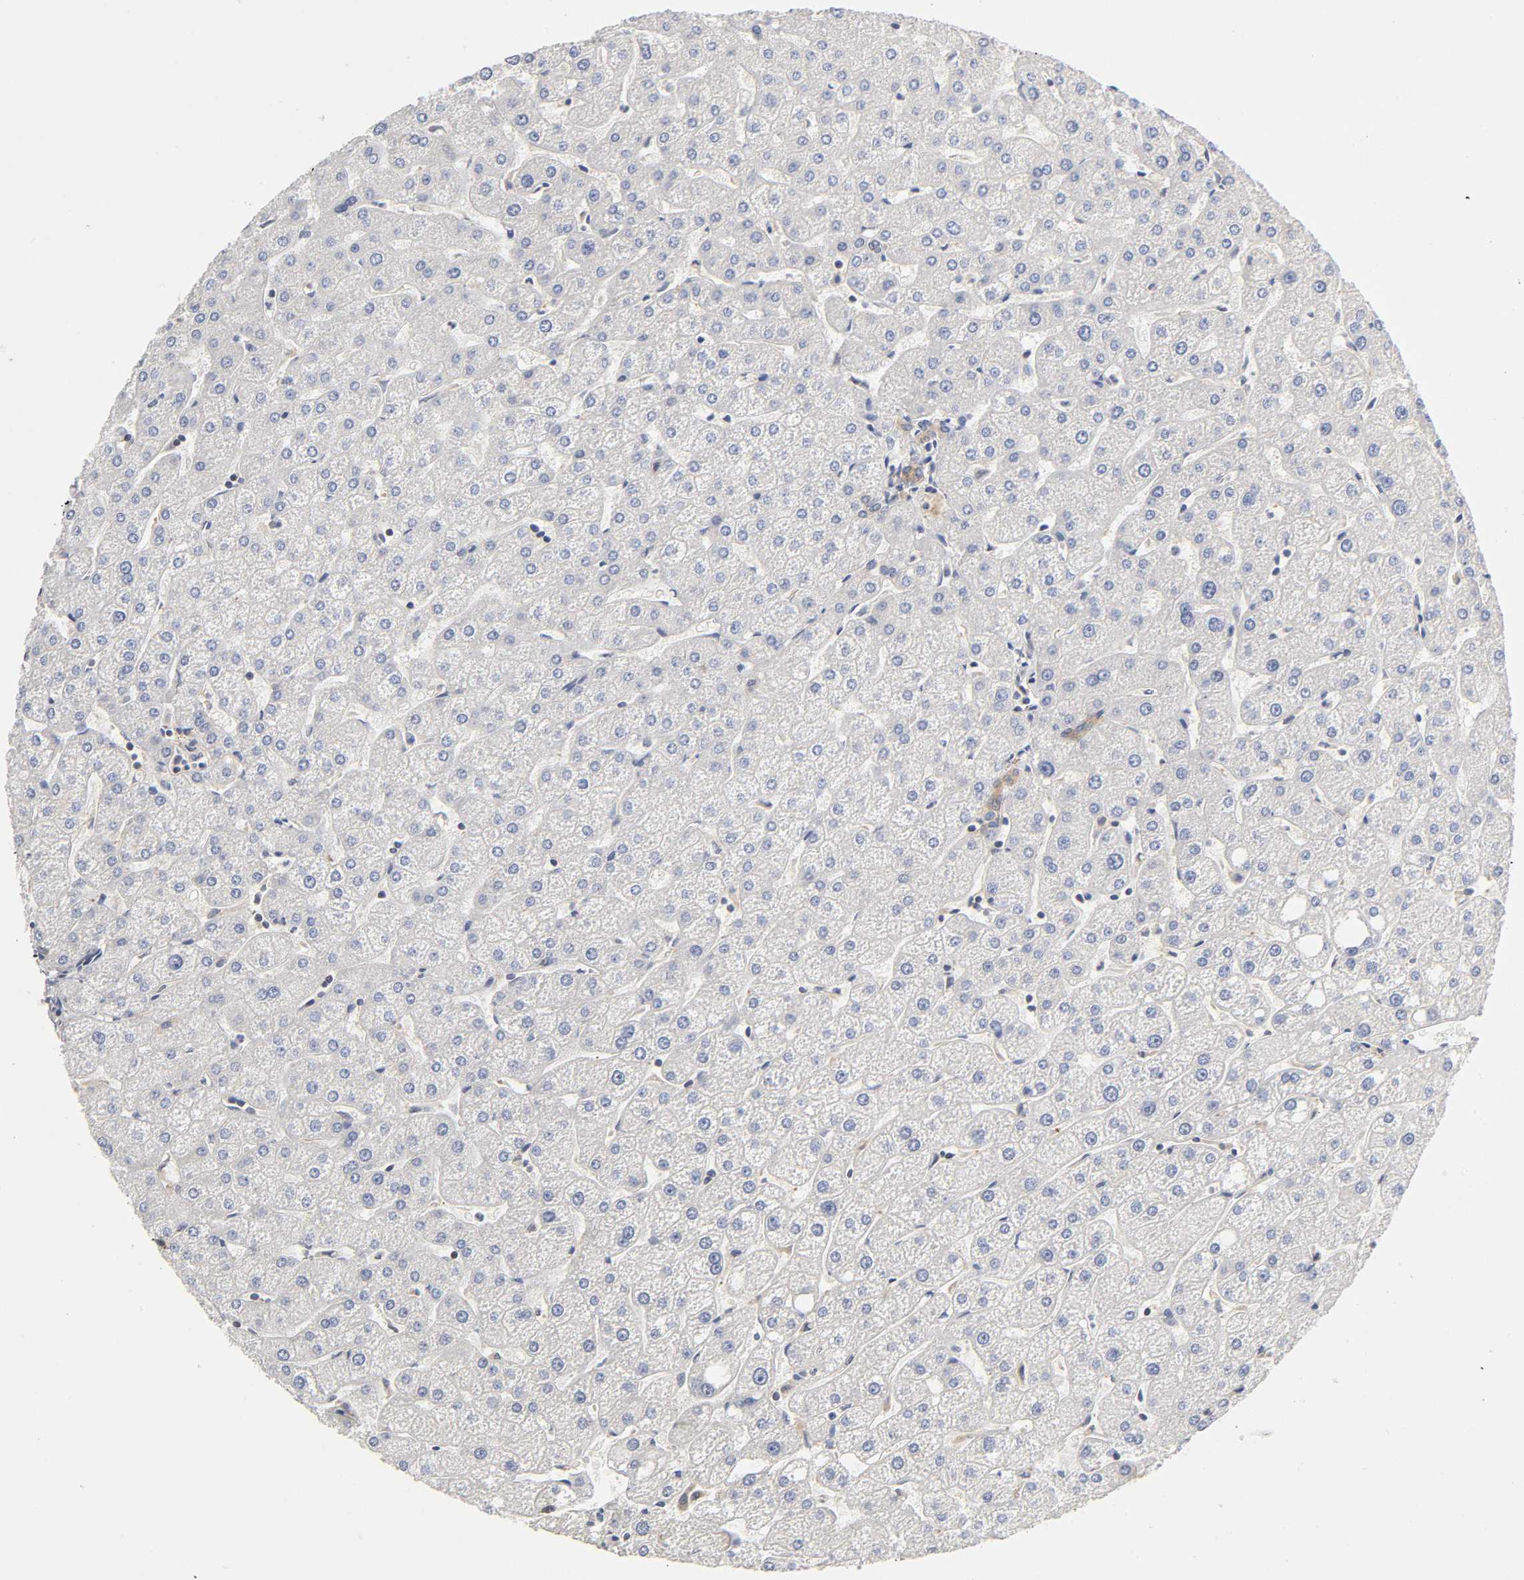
{"staining": {"intensity": "moderate", "quantity": ">75%", "location": "cytoplasmic/membranous"}, "tissue": "liver", "cell_type": "Cholangiocytes", "image_type": "normal", "snomed": [{"axis": "morphology", "description": "Normal tissue, NOS"}, {"axis": "topography", "description": "Liver"}], "caption": "Cholangiocytes reveal medium levels of moderate cytoplasmic/membranous staining in approximately >75% of cells in normal human liver.", "gene": "PDE5A", "patient": {"sex": "male", "age": 67}}